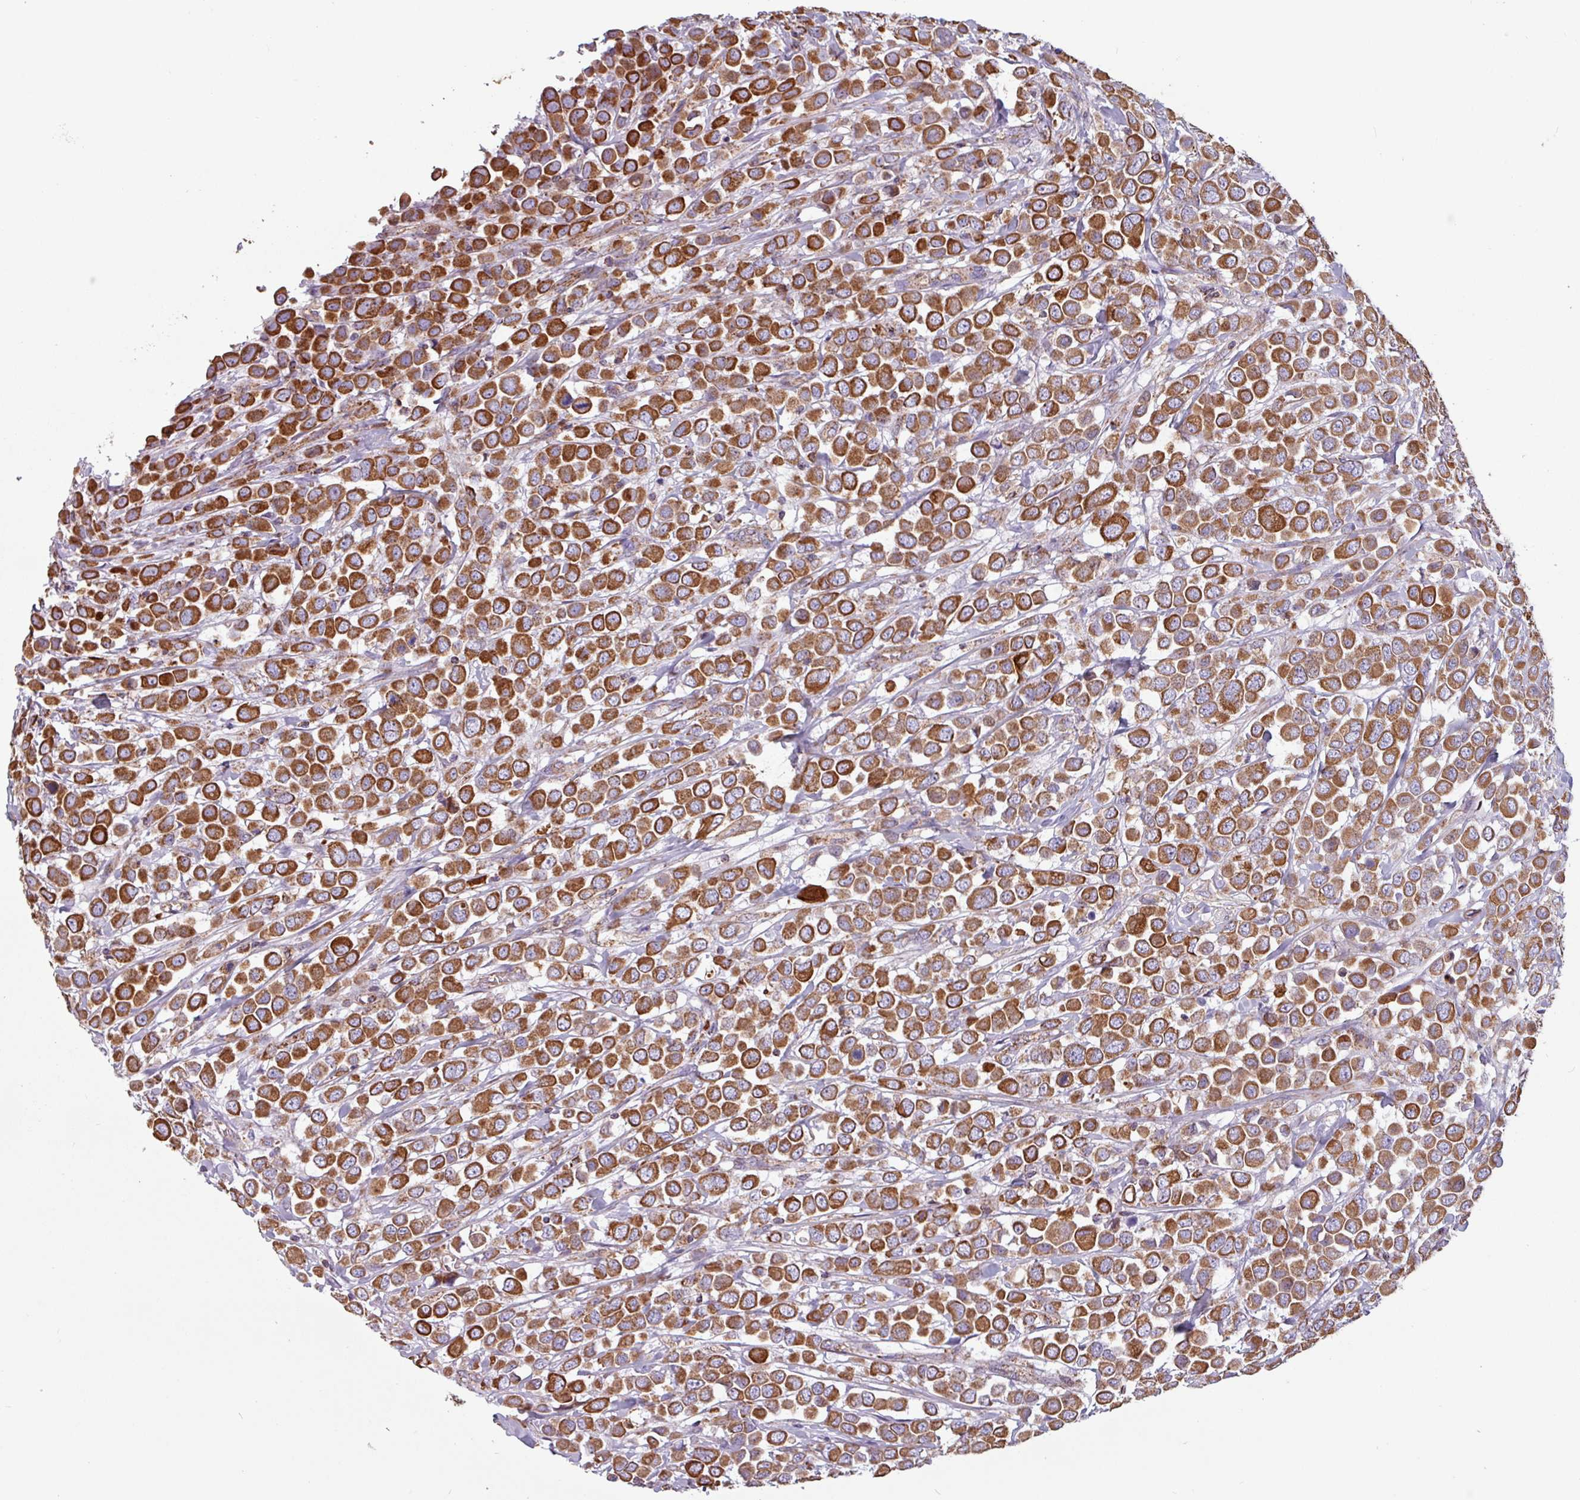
{"staining": {"intensity": "strong", "quantity": ">75%", "location": "cytoplasmic/membranous"}, "tissue": "breast cancer", "cell_type": "Tumor cells", "image_type": "cancer", "snomed": [{"axis": "morphology", "description": "Duct carcinoma"}, {"axis": "topography", "description": "Breast"}], "caption": "Breast cancer (invasive ductal carcinoma) stained with immunohistochemistry displays strong cytoplasmic/membranous expression in approximately >75% of tumor cells.", "gene": "CAMK1", "patient": {"sex": "female", "age": 61}}